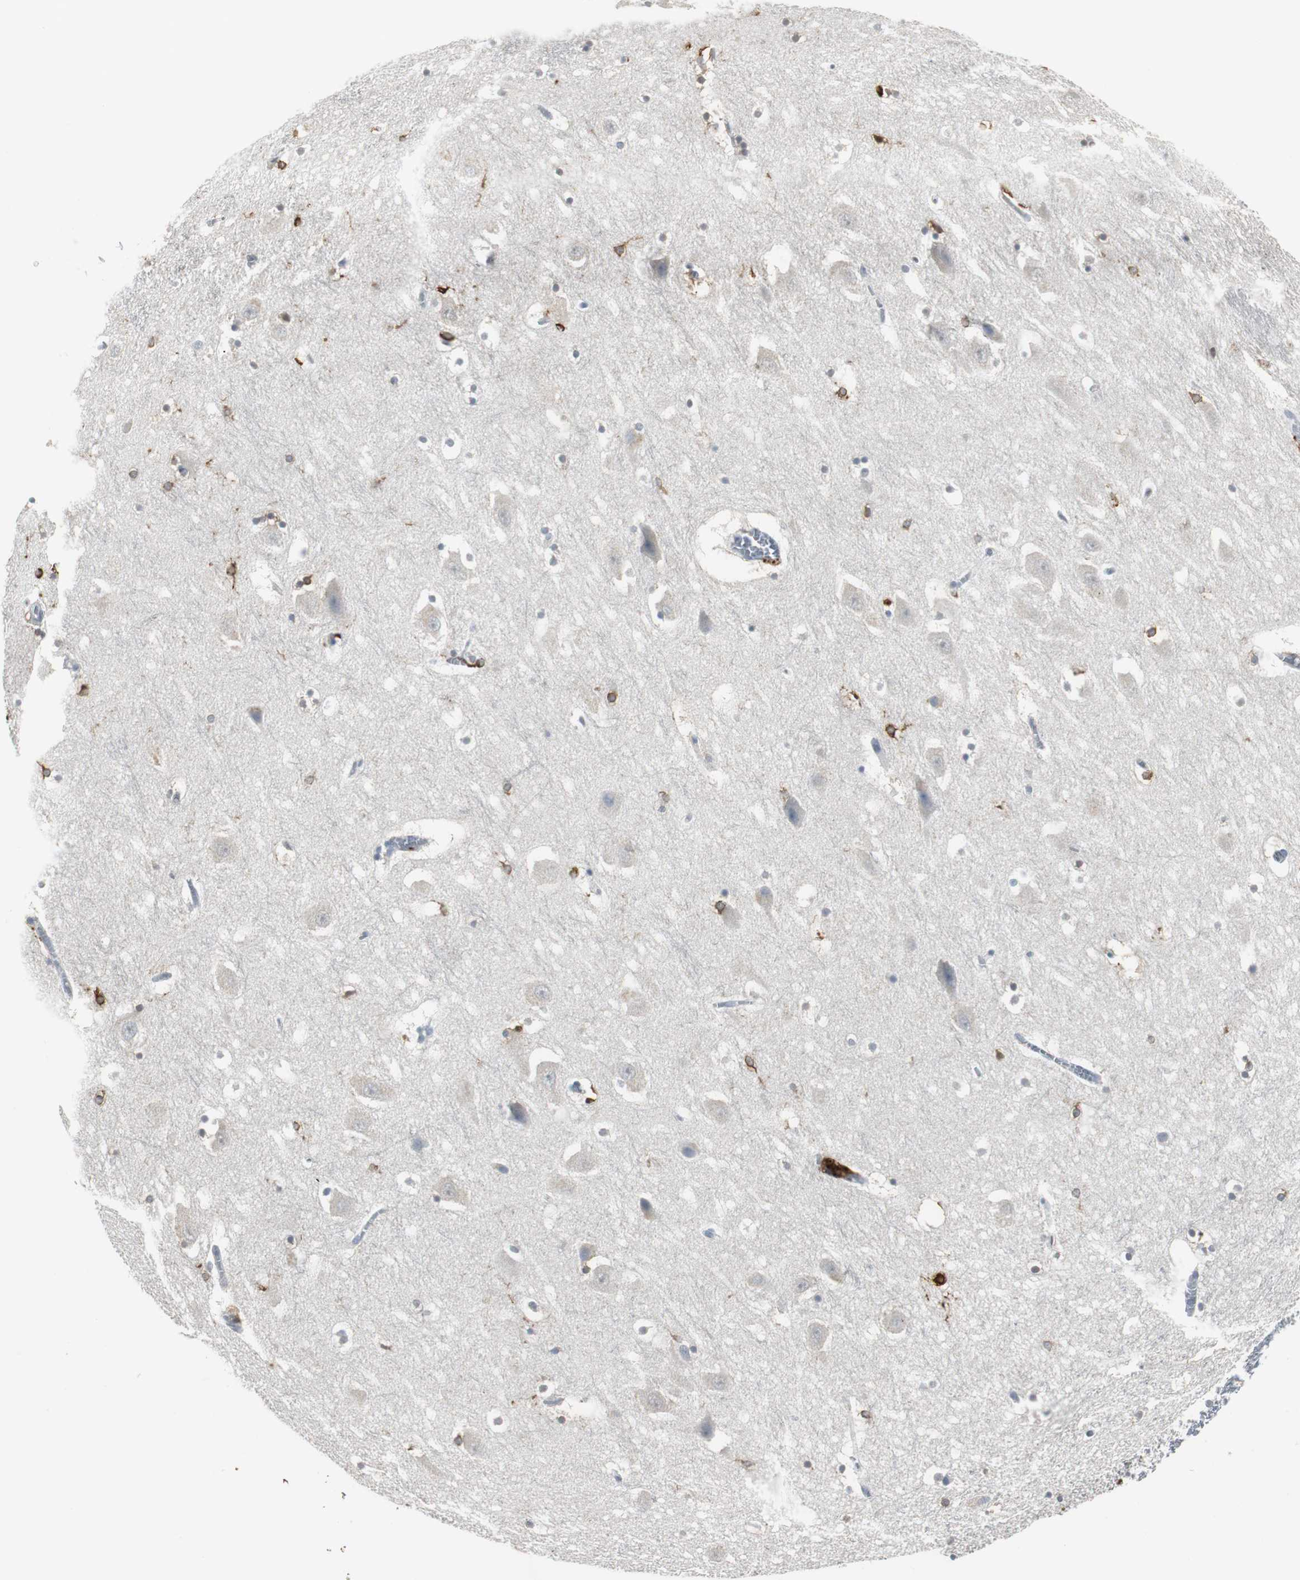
{"staining": {"intensity": "strong", "quantity": "<25%", "location": "cytoplasmic/membranous"}, "tissue": "hippocampus", "cell_type": "Glial cells", "image_type": "normal", "snomed": [{"axis": "morphology", "description": "Normal tissue, NOS"}, {"axis": "topography", "description": "Hippocampus"}], "caption": "Immunohistochemistry (IHC) image of unremarkable human hippocampus stained for a protein (brown), which displays medium levels of strong cytoplasmic/membranous positivity in about <25% of glial cells.", "gene": "PI15", "patient": {"sex": "male", "age": 45}}